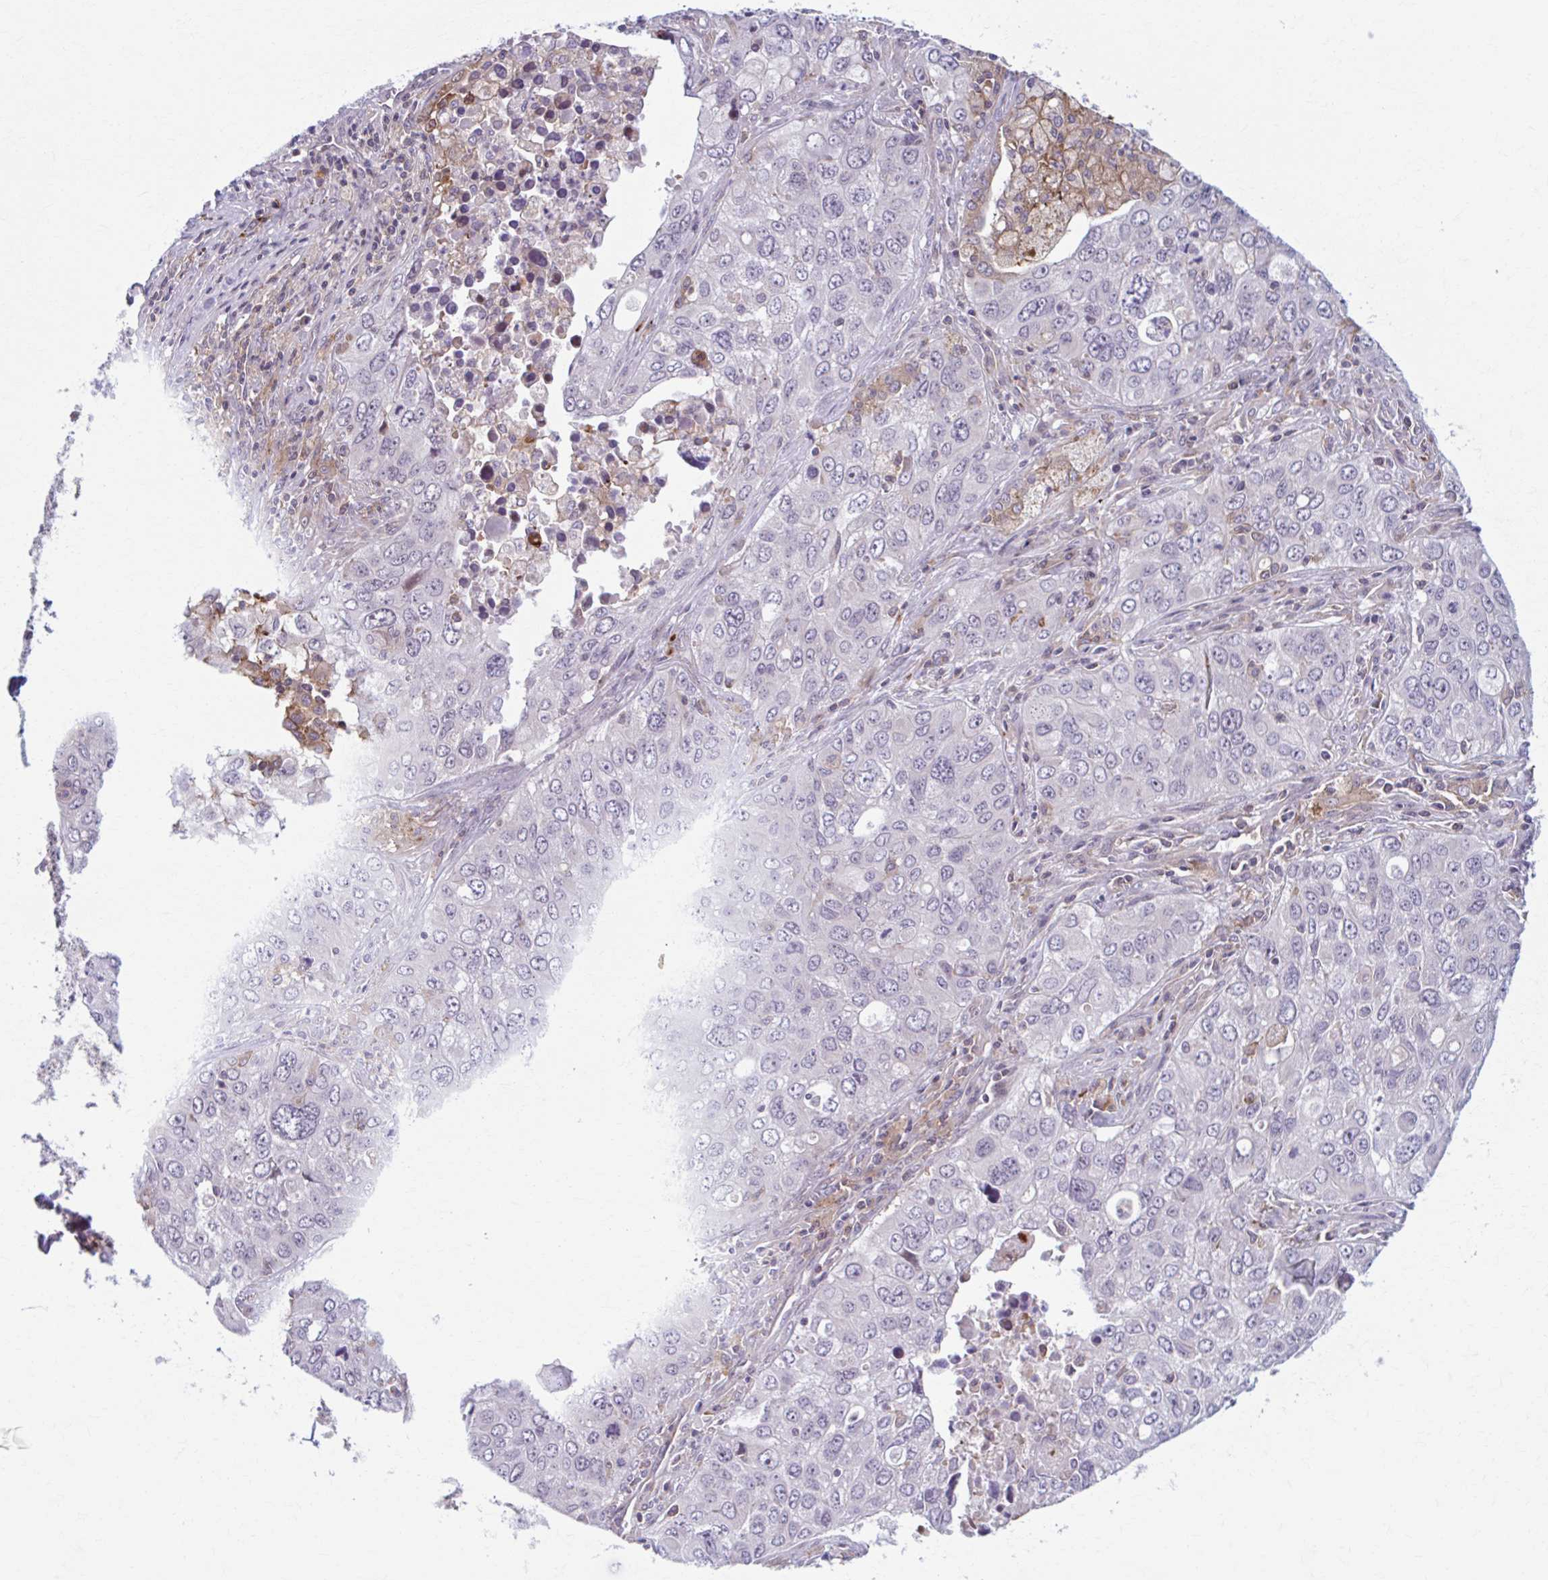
{"staining": {"intensity": "negative", "quantity": "none", "location": "none"}, "tissue": "lung cancer", "cell_type": "Tumor cells", "image_type": "cancer", "snomed": [{"axis": "morphology", "description": "Adenocarcinoma, NOS"}, {"axis": "morphology", "description": "Adenocarcinoma, metastatic, NOS"}, {"axis": "topography", "description": "Lymph node"}, {"axis": "topography", "description": "Lung"}], "caption": "This histopathology image is of lung cancer stained with IHC to label a protein in brown with the nuclei are counter-stained blue. There is no positivity in tumor cells.", "gene": "ADAT3", "patient": {"sex": "female", "age": 42}}